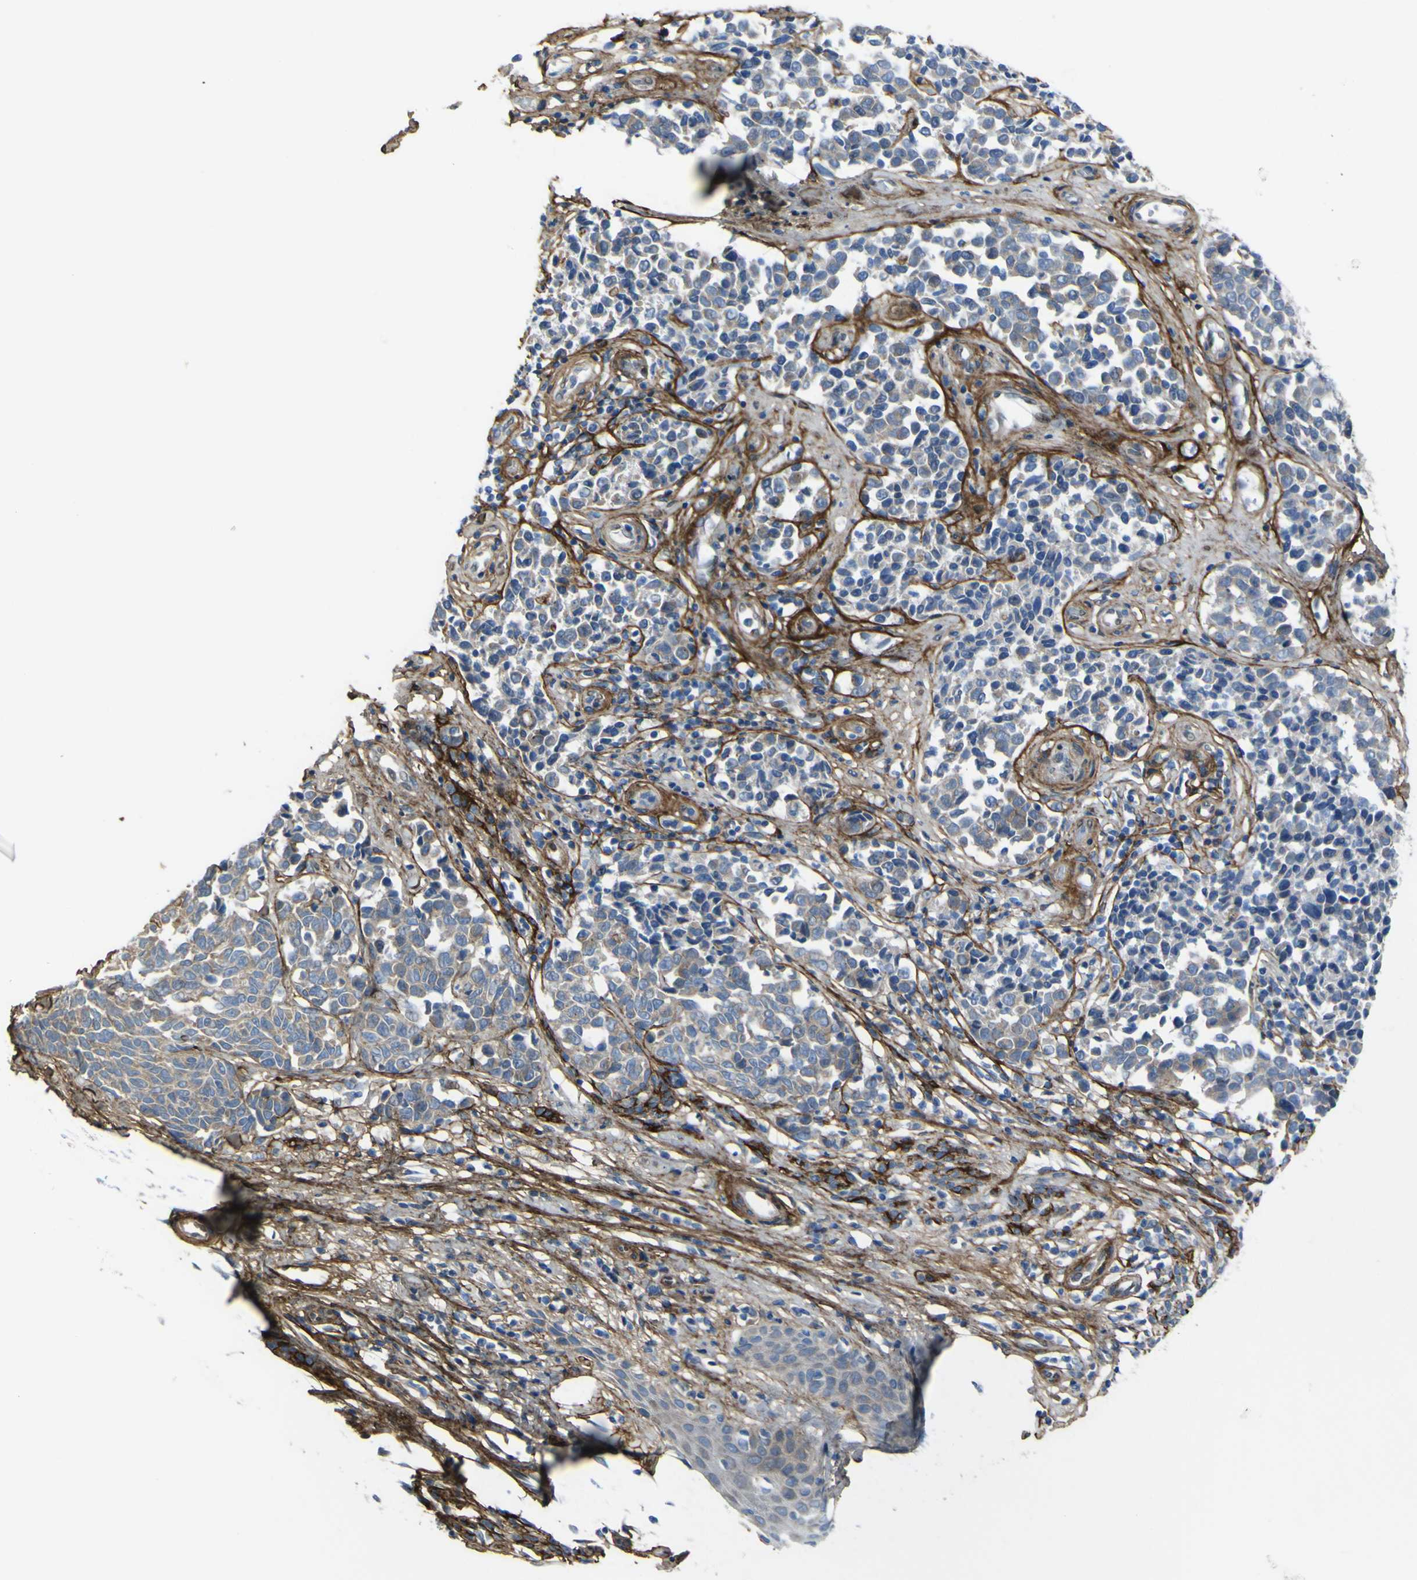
{"staining": {"intensity": "moderate", "quantity": ">75%", "location": "cytoplasmic/membranous"}, "tissue": "melanoma", "cell_type": "Tumor cells", "image_type": "cancer", "snomed": [{"axis": "morphology", "description": "Malignant melanoma, NOS"}, {"axis": "topography", "description": "Skin"}], "caption": "High-power microscopy captured an immunohistochemistry (IHC) histopathology image of malignant melanoma, revealing moderate cytoplasmic/membranous staining in about >75% of tumor cells.", "gene": "LRRN1", "patient": {"sex": "female", "age": 64}}